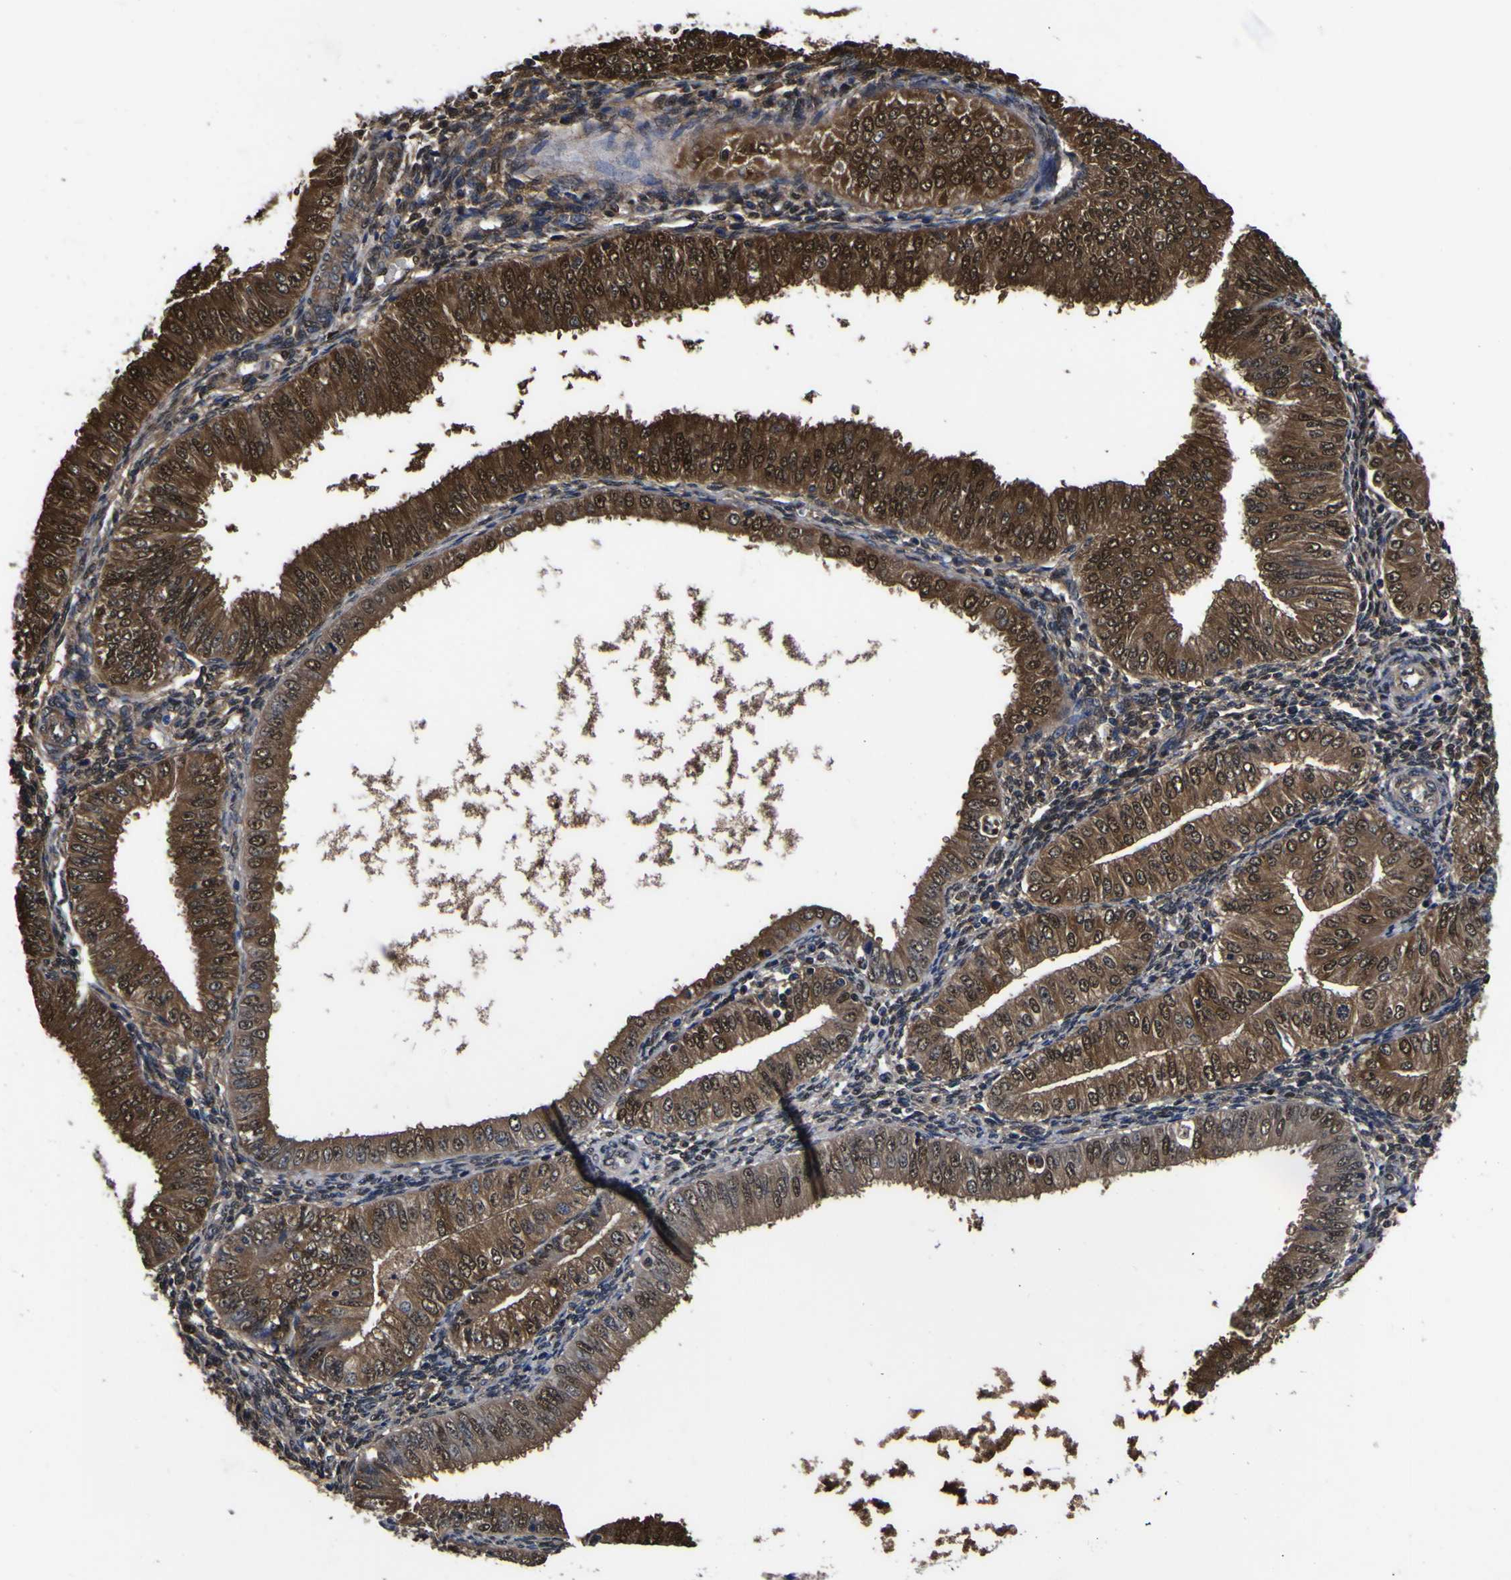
{"staining": {"intensity": "strong", "quantity": ">75%", "location": "cytoplasmic/membranous,nuclear"}, "tissue": "endometrial cancer", "cell_type": "Tumor cells", "image_type": "cancer", "snomed": [{"axis": "morphology", "description": "Normal tissue, NOS"}, {"axis": "morphology", "description": "Adenocarcinoma, NOS"}, {"axis": "topography", "description": "Endometrium"}], "caption": "Immunohistochemistry (IHC) (DAB (3,3'-diaminobenzidine)) staining of human endometrial cancer exhibits strong cytoplasmic/membranous and nuclear protein positivity in approximately >75% of tumor cells. The staining is performed using DAB brown chromogen to label protein expression. The nuclei are counter-stained blue using hematoxylin.", "gene": "FAM110B", "patient": {"sex": "female", "age": 53}}